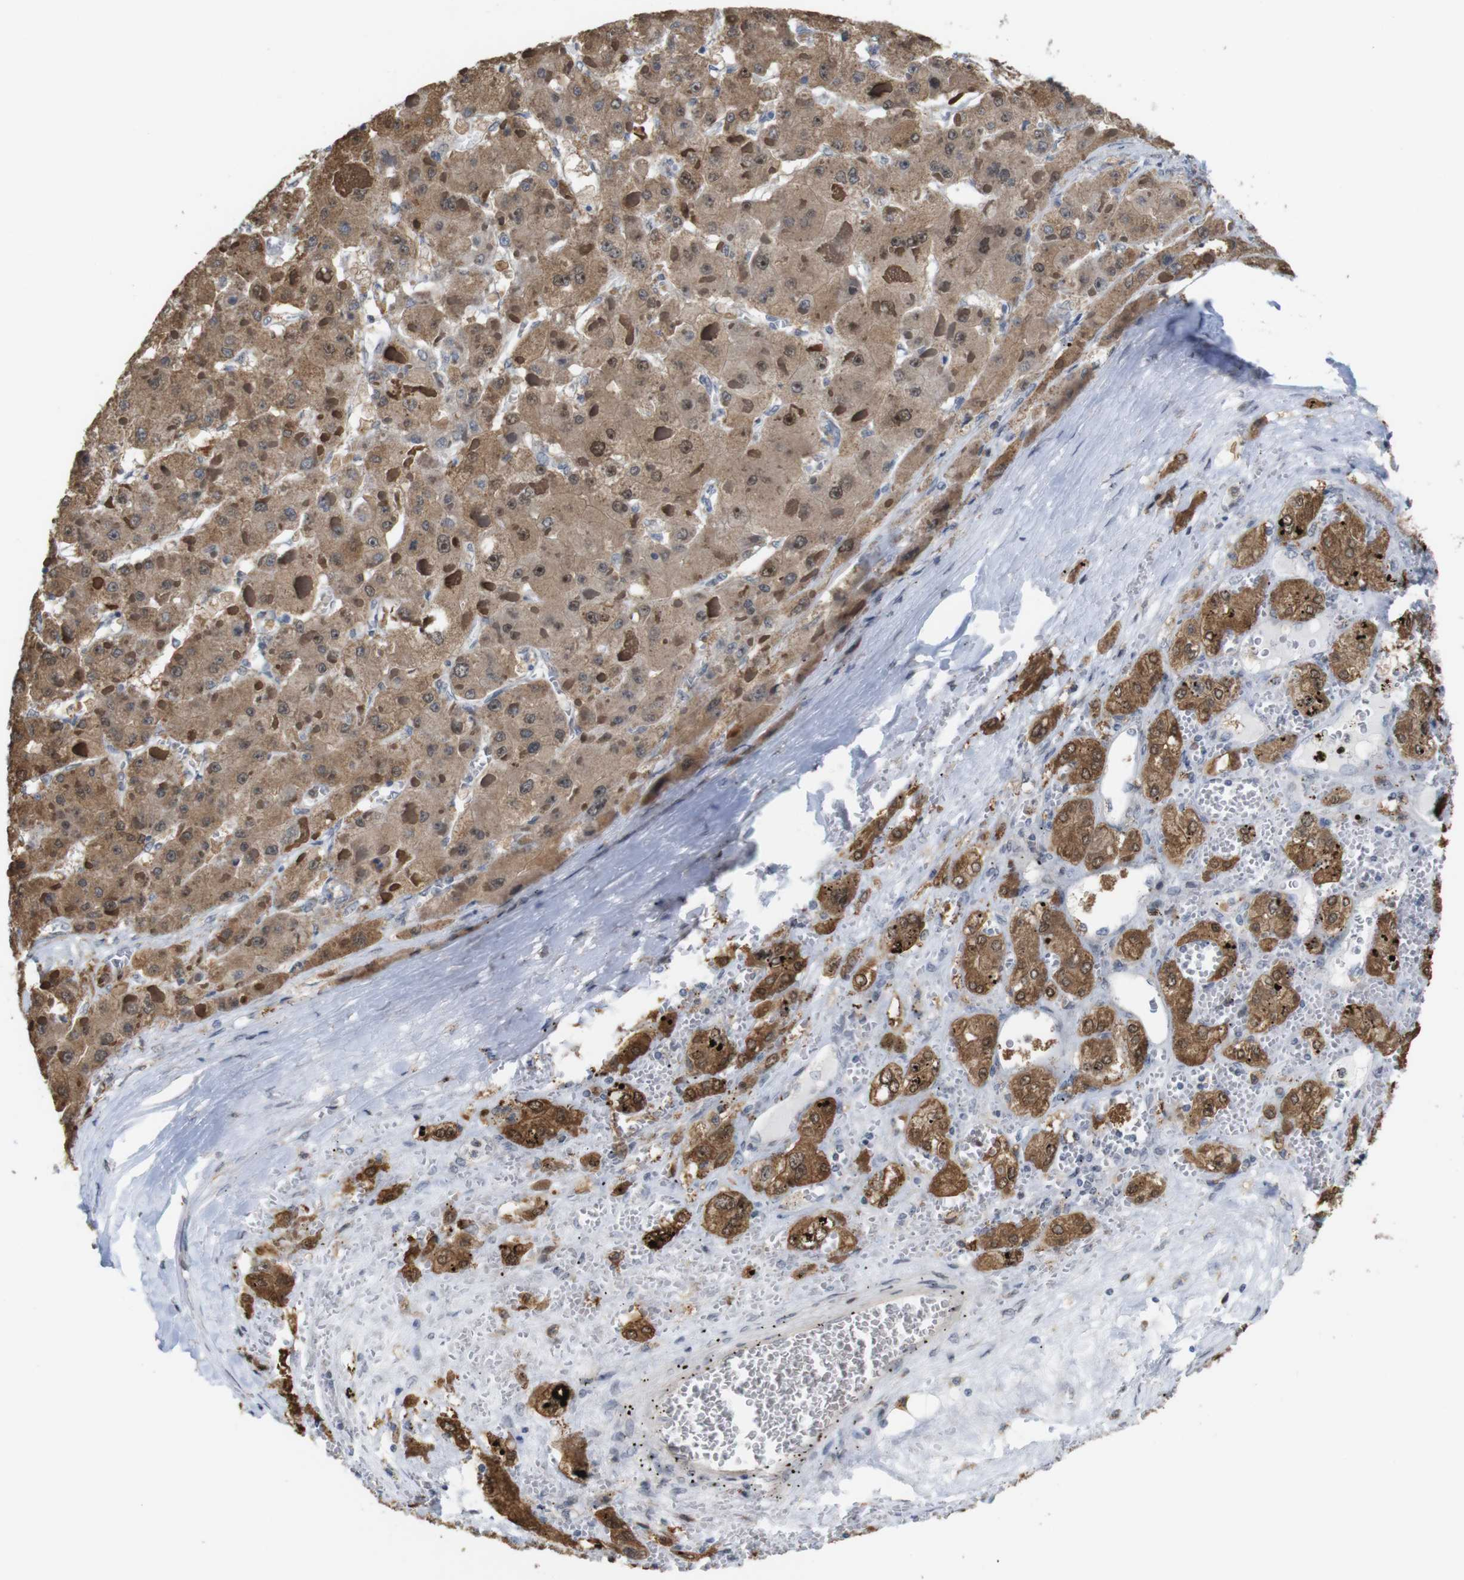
{"staining": {"intensity": "moderate", "quantity": ">75%", "location": "cytoplasmic/membranous,nuclear"}, "tissue": "liver cancer", "cell_type": "Tumor cells", "image_type": "cancer", "snomed": [{"axis": "morphology", "description": "Carcinoma, Hepatocellular, NOS"}, {"axis": "topography", "description": "Liver"}], "caption": "IHC of liver cancer exhibits medium levels of moderate cytoplasmic/membranous and nuclear staining in about >75% of tumor cells.", "gene": "PNMA8A", "patient": {"sex": "female", "age": 73}}